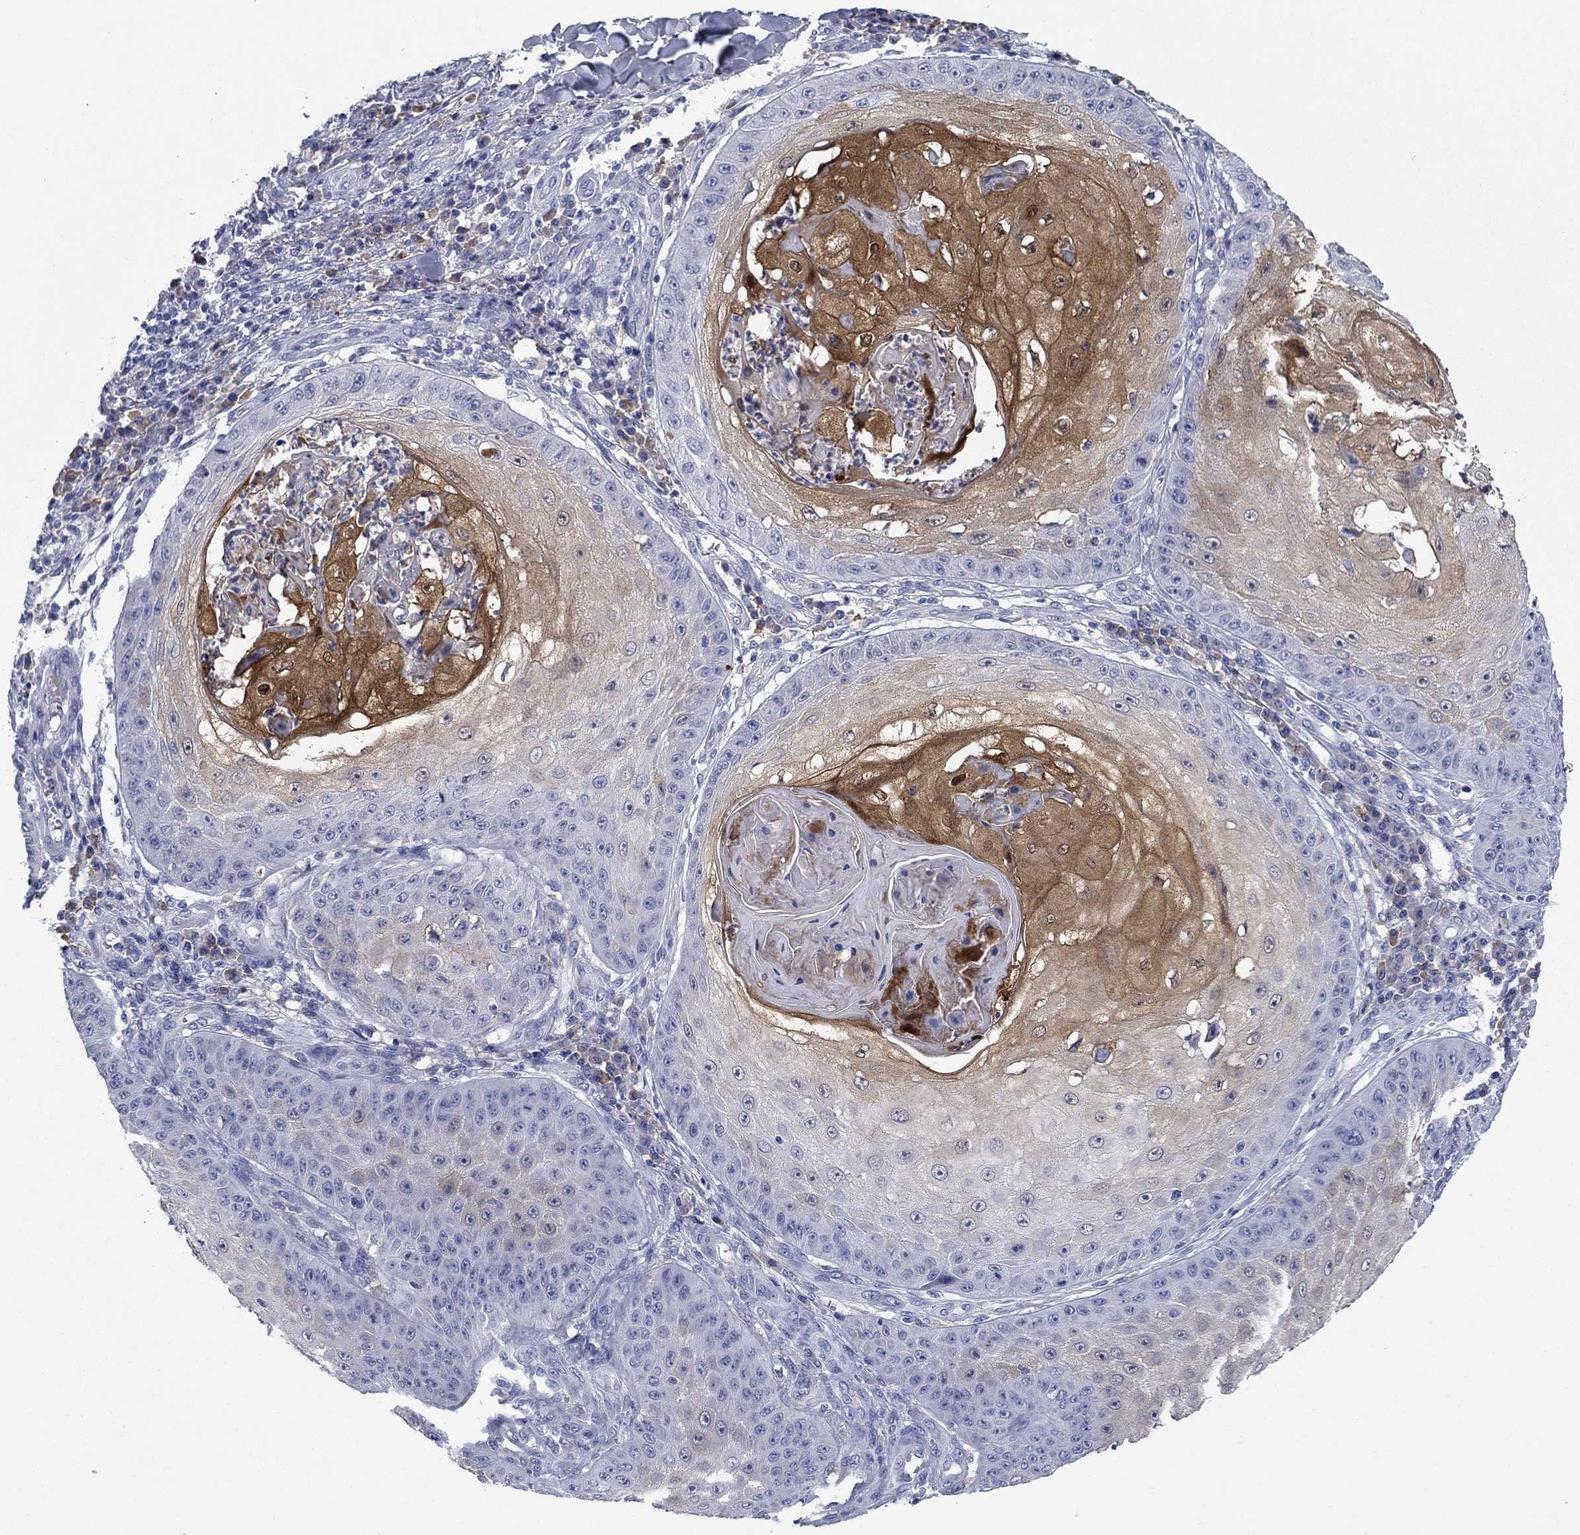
{"staining": {"intensity": "strong", "quantity": "25%-75%", "location": "cytoplasmic/membranous"}, "tissue": "skin cancer", "cell_type": "Tumor cells", "image_type": "cancer", "snomed": [{"axis": "morphology", "description": "Squamous cell carcinoma, NOS"}, {"axis": "topography", "description": "Skin"}], "caption": "Protein expression analysis of skin cancer (squamous cell carcinoma) shows strong cytoplasmic/membranous staining in approximately 25%-75% of tumor cells. Using DAB (3,3'-diaminobenzidine) (brown) and hematoxylin (blue) stains, captured at high magnification using brightfield microscopy.", "gene": "SULT2B1", "patient": {"sex": "male", "age": 70}}